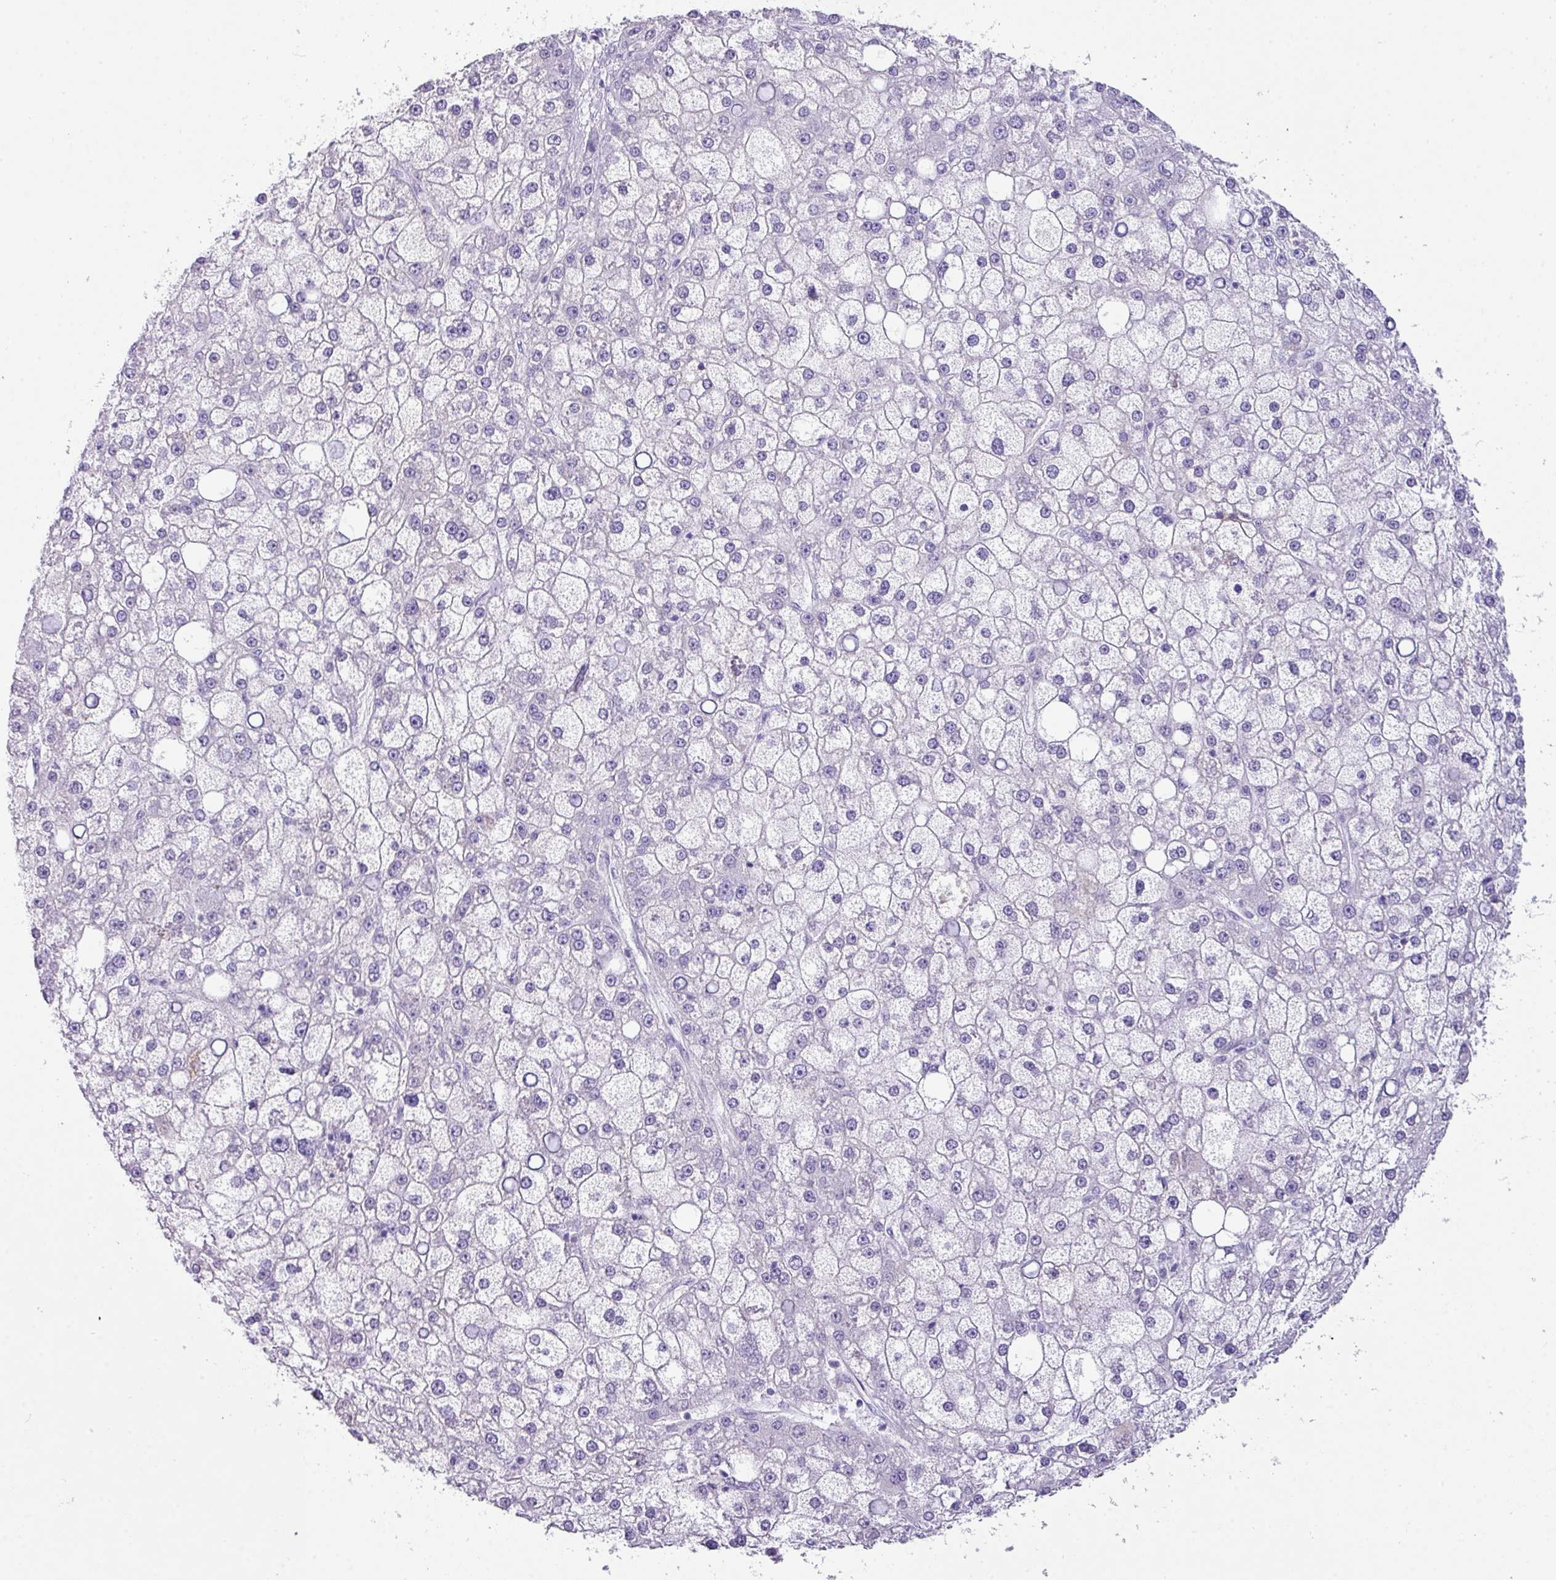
{"staining": {"intensity": "negative", "quantity": "none", "location": "none"}, "tissue": "liver cancer", "cell_type": "Tumor cells", "image_type": "cancer", "snomed": [{"axis": "morphology", "description": "Carcinoma, Hepatocellular, NOS"}, {"axis": "topography", "description": "Liver"}], "caption": "Micrograph shows no protein expression in tumor cells of hepatocellular carcinoma (liver) tissue.", "gene": "NCCRP1", "patient": {"sex": "male", "age": 67}}